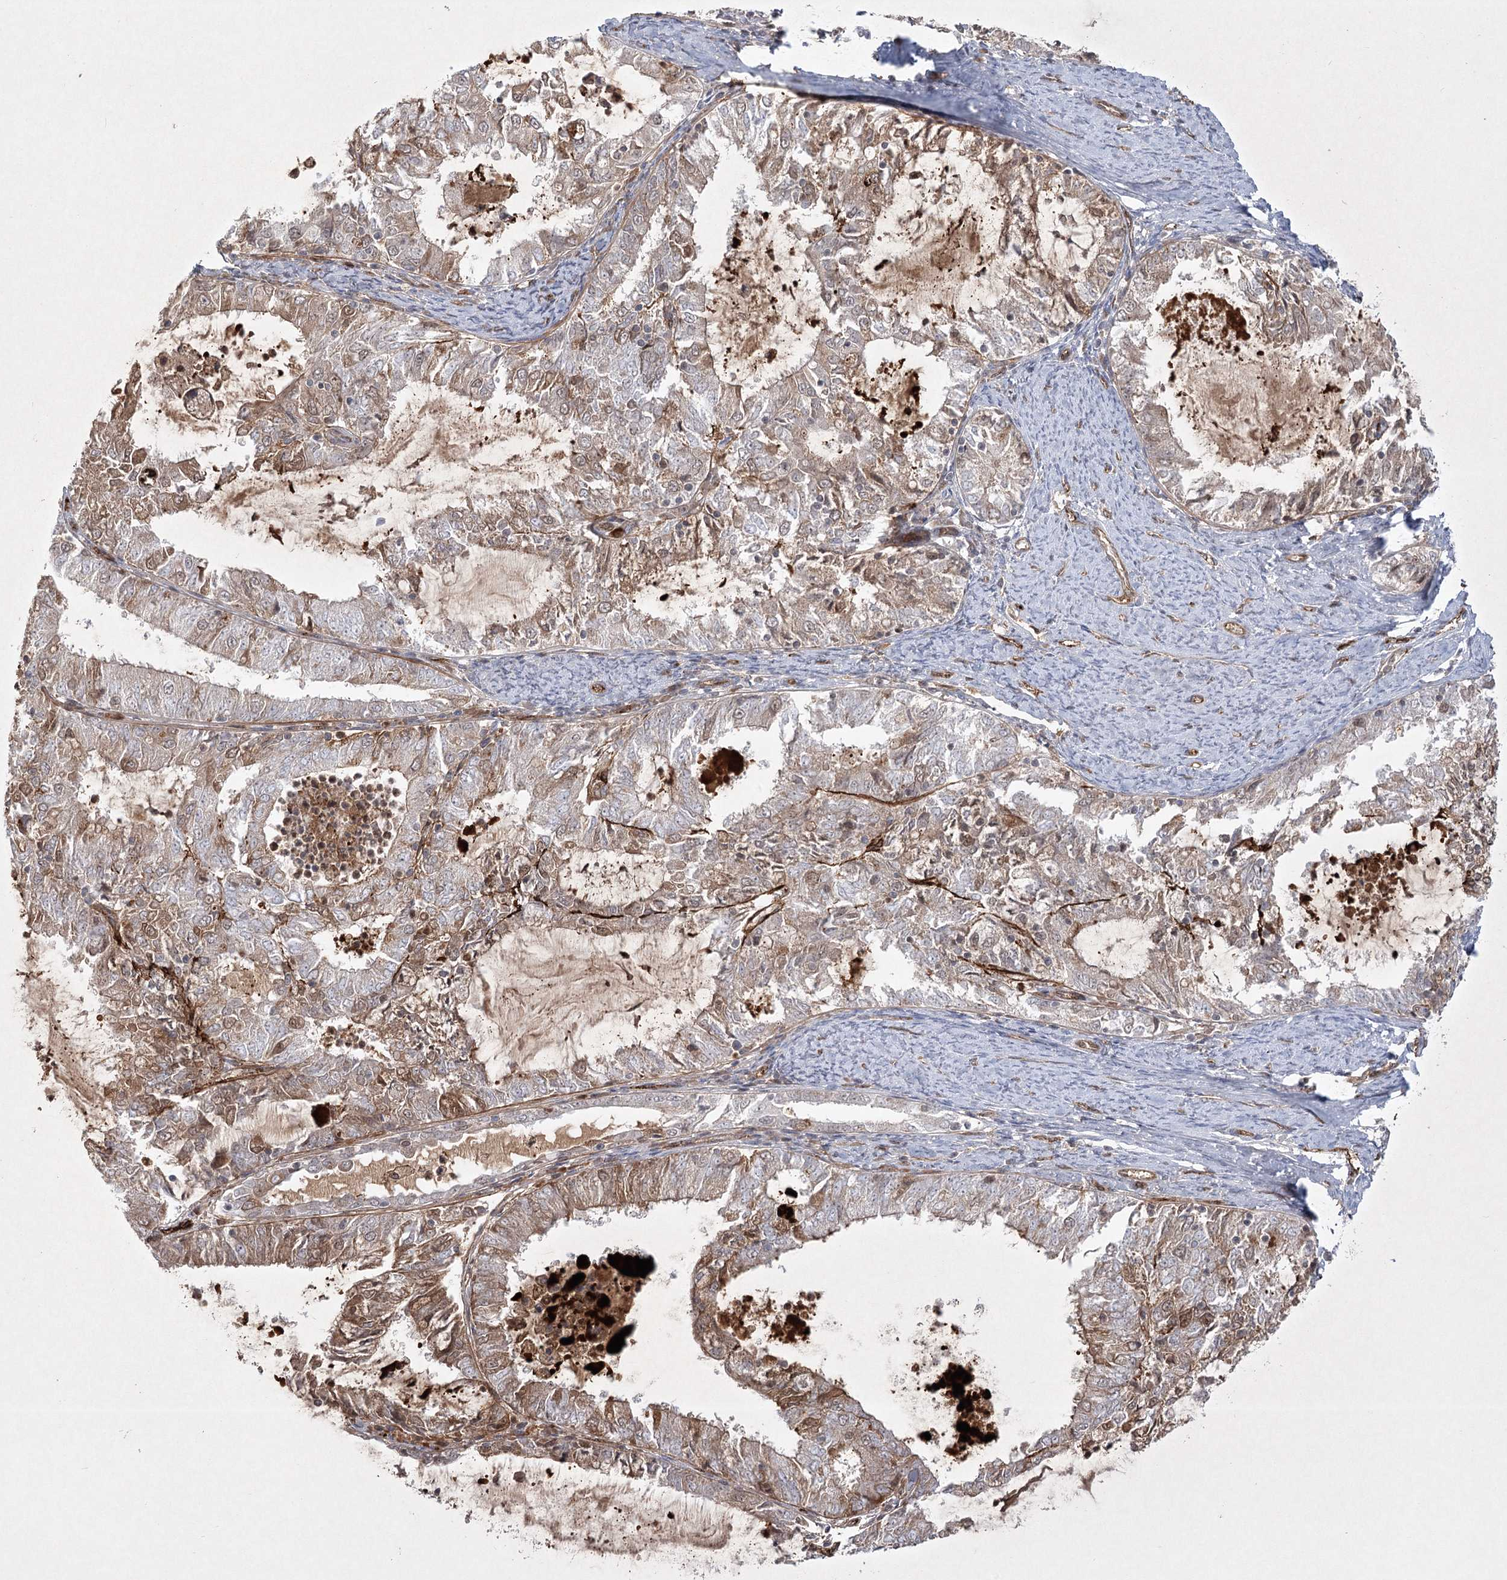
{"staining": {"intensity": "moderate", "quantity": "25%-75%", "location": "cytoplasmic/membranous"}, "tissue": "endometrial cancer", "cell_type": "Tumor cells", "image_type": "cancer", "snomed": [{"axis": "morphology", "description": "Adenocarcinoma, NOS"}, {"axis": "topography", "description": "Endometrium"}], "caption": "Immunohistochemistry (IHC) (DAB (3,3'-diaminobenzidine)) staining of human endometrial cancer (adenocarcinoma) shows moderate cytoplasmic/membranous protein positivity in approximately 25%-75% of tumor cells. The staining was performed using DAB (3,3'-diaminobenzidine) to visualize the protein expression in brown, while the nuclei were stained in blue with hematoxylin (Magnification: 20x).", "gene": "ARHGAP31", "patient": {"sex": "female", "age": 57}}